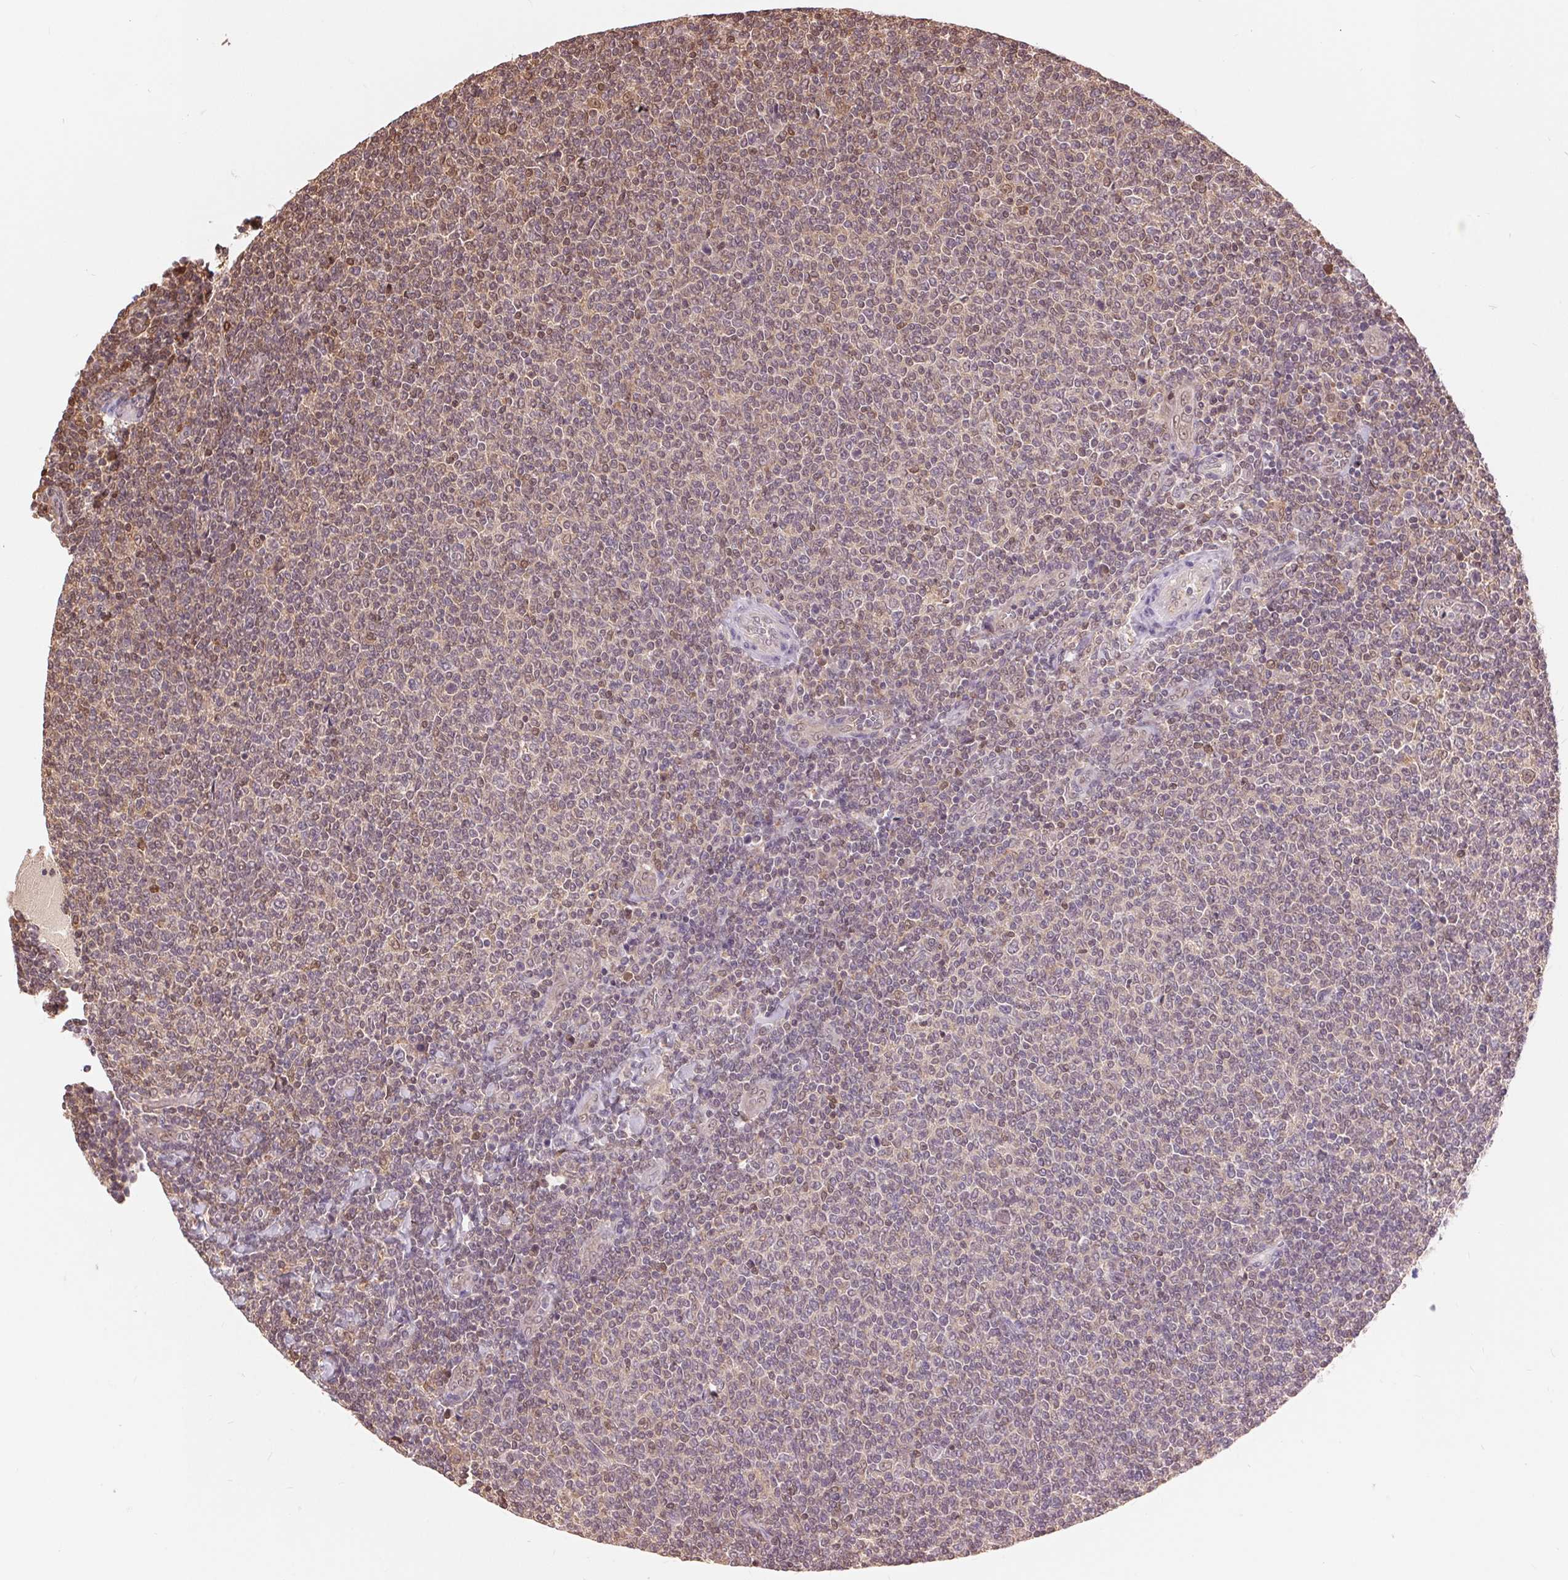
{"staining": {"intensity": "weak", "quantity": ">75%", "location": "nuclear"}, "tissue": "lymphoma", "cell_type": "Tumor cells", "image_type": "cancer", "snomed": [{"axis": "morphology", "description": "Malignant lymphoma, non-Hodgkin's type, Low grade"}, {"axis": "topography", "description": "Lymph node"}], "caption": "Protein staining displays weak nuclear positivity in about >75% of tumor cells in lymphoma.", "gene": "TMEM273", "patient": {"sex": "male", "age": 52}}